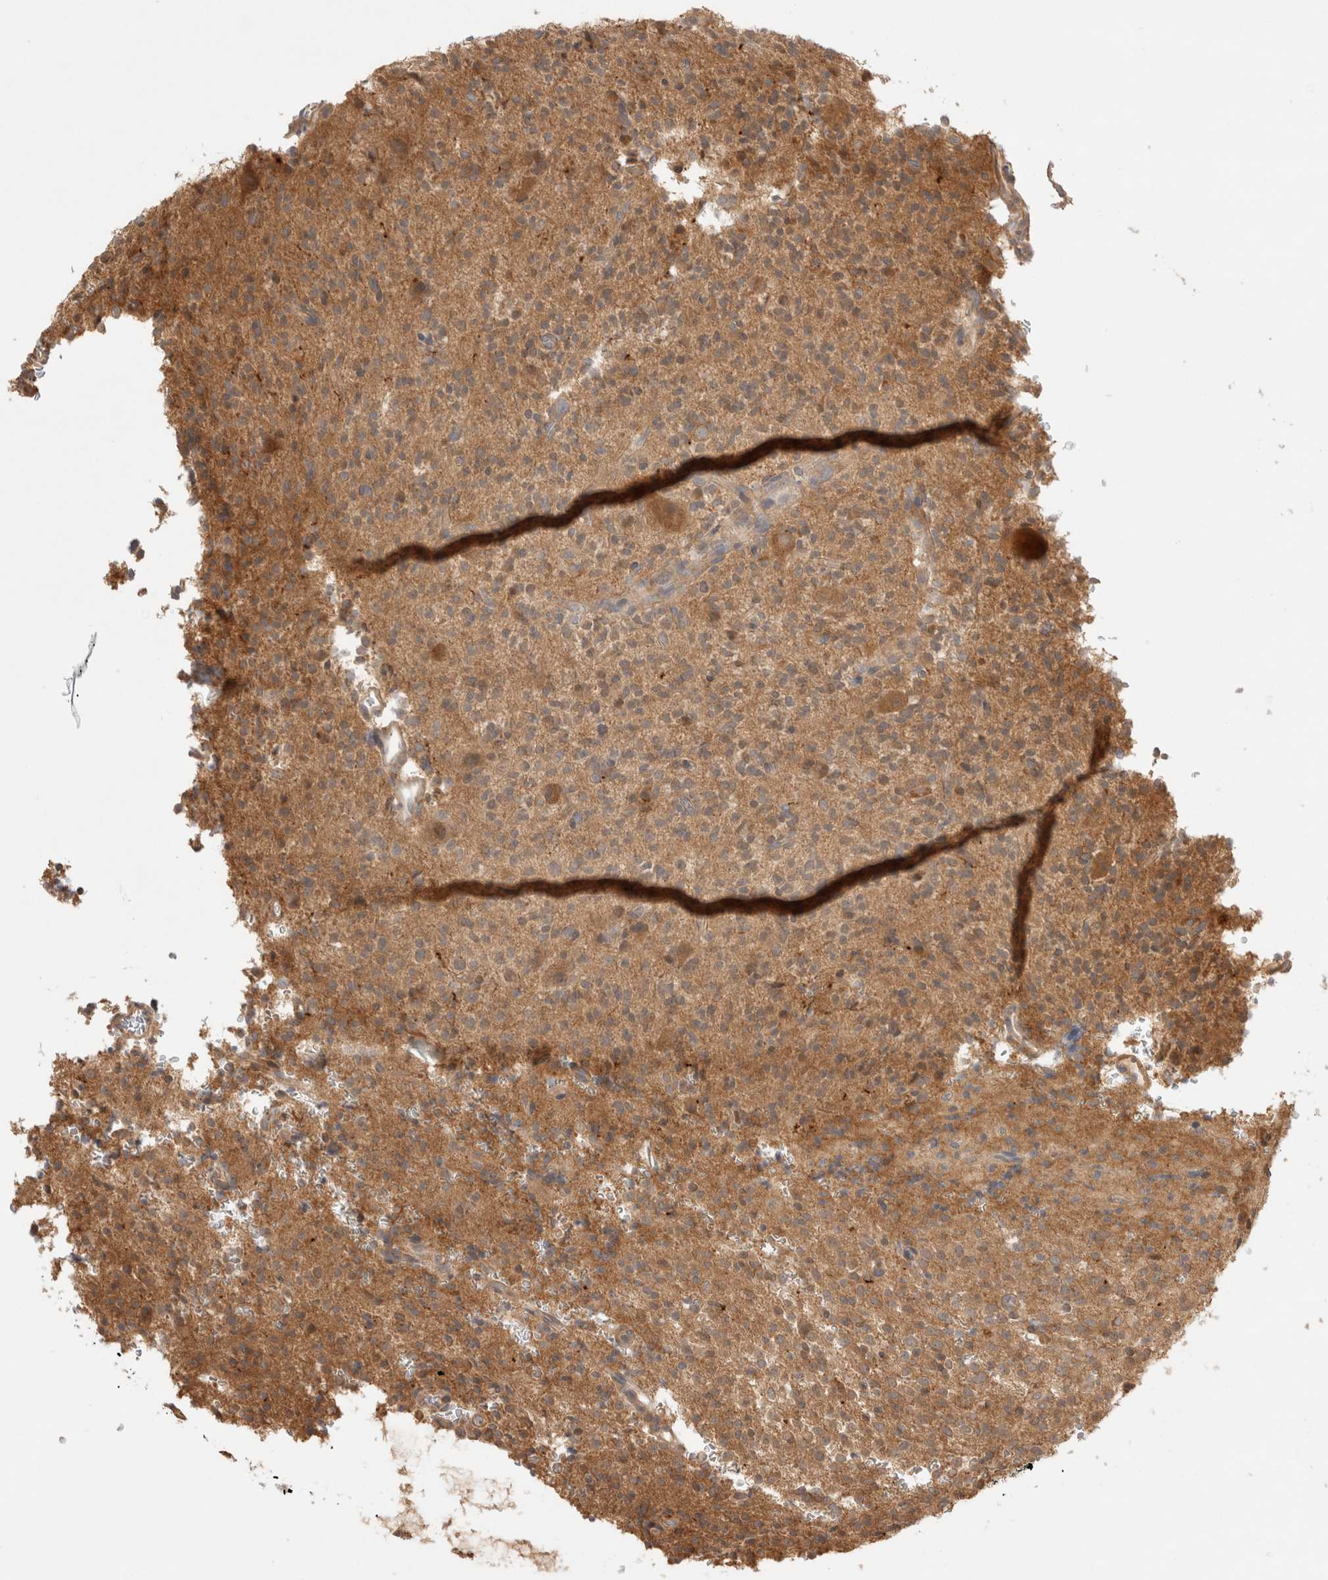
{"staining": {"intensity": "moderate", "quantity": ">75%", "location": "cytoplasmic/membranous"}, "tissue": "glioma", "cell_type": "Tumor cells", "image_type": "cancer", "snomed": [{"axis": "morphology", "description": "Glioma, malignant, High grade"}, {"axis": "topography", "description": "Brain"}], "caption": "Tumor cells reveal medium levels of moderate cytoplasmic/membranous staining in approximately >75% of cells in human glioma.", "gene": "VPS28", "patient": {"sex": "male", "age": 34}}